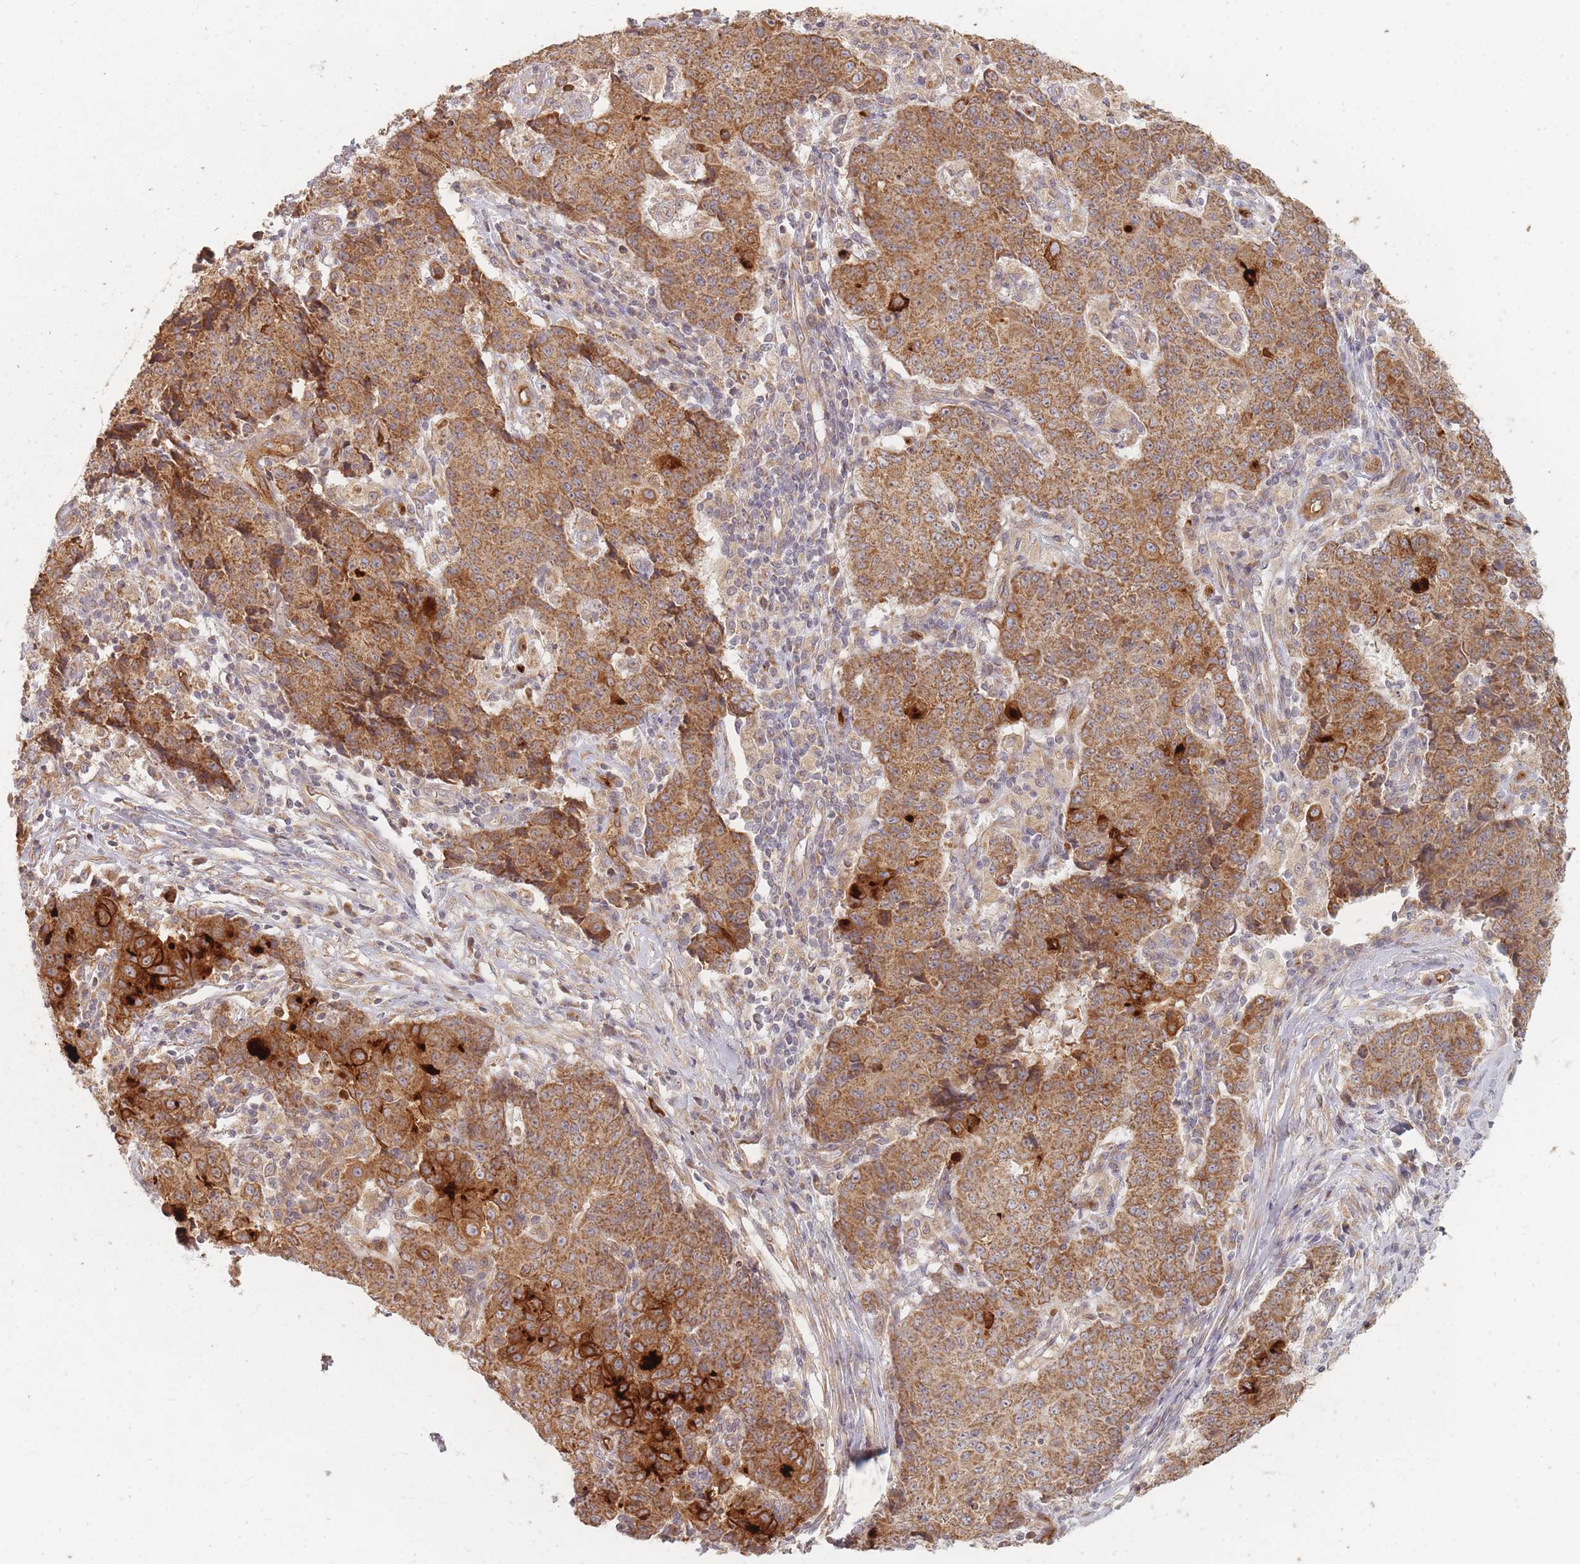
{"staining": {"intensity": "moderate", "quantity": ">75%", "location": "cytoplasmic/membranous"}, "tissue": "ovarian cancer", "cell_type": "Tumor cells", "image_type": "cancer", "snomed": [{"axis": "morphology", "description": "Carcinoma, endometroid"}, {"axis": "topography", "description": "Ovary"}], "caption": "Immunohistochemical staining of human ovarian cancer (endometroid carcinoma) shows medium levels of moderate cytoplasmic/membranous positivity in about >75% of tumor cells.", "gene": "MRPS6", "patient": {"sex": "female", "age": 42}}